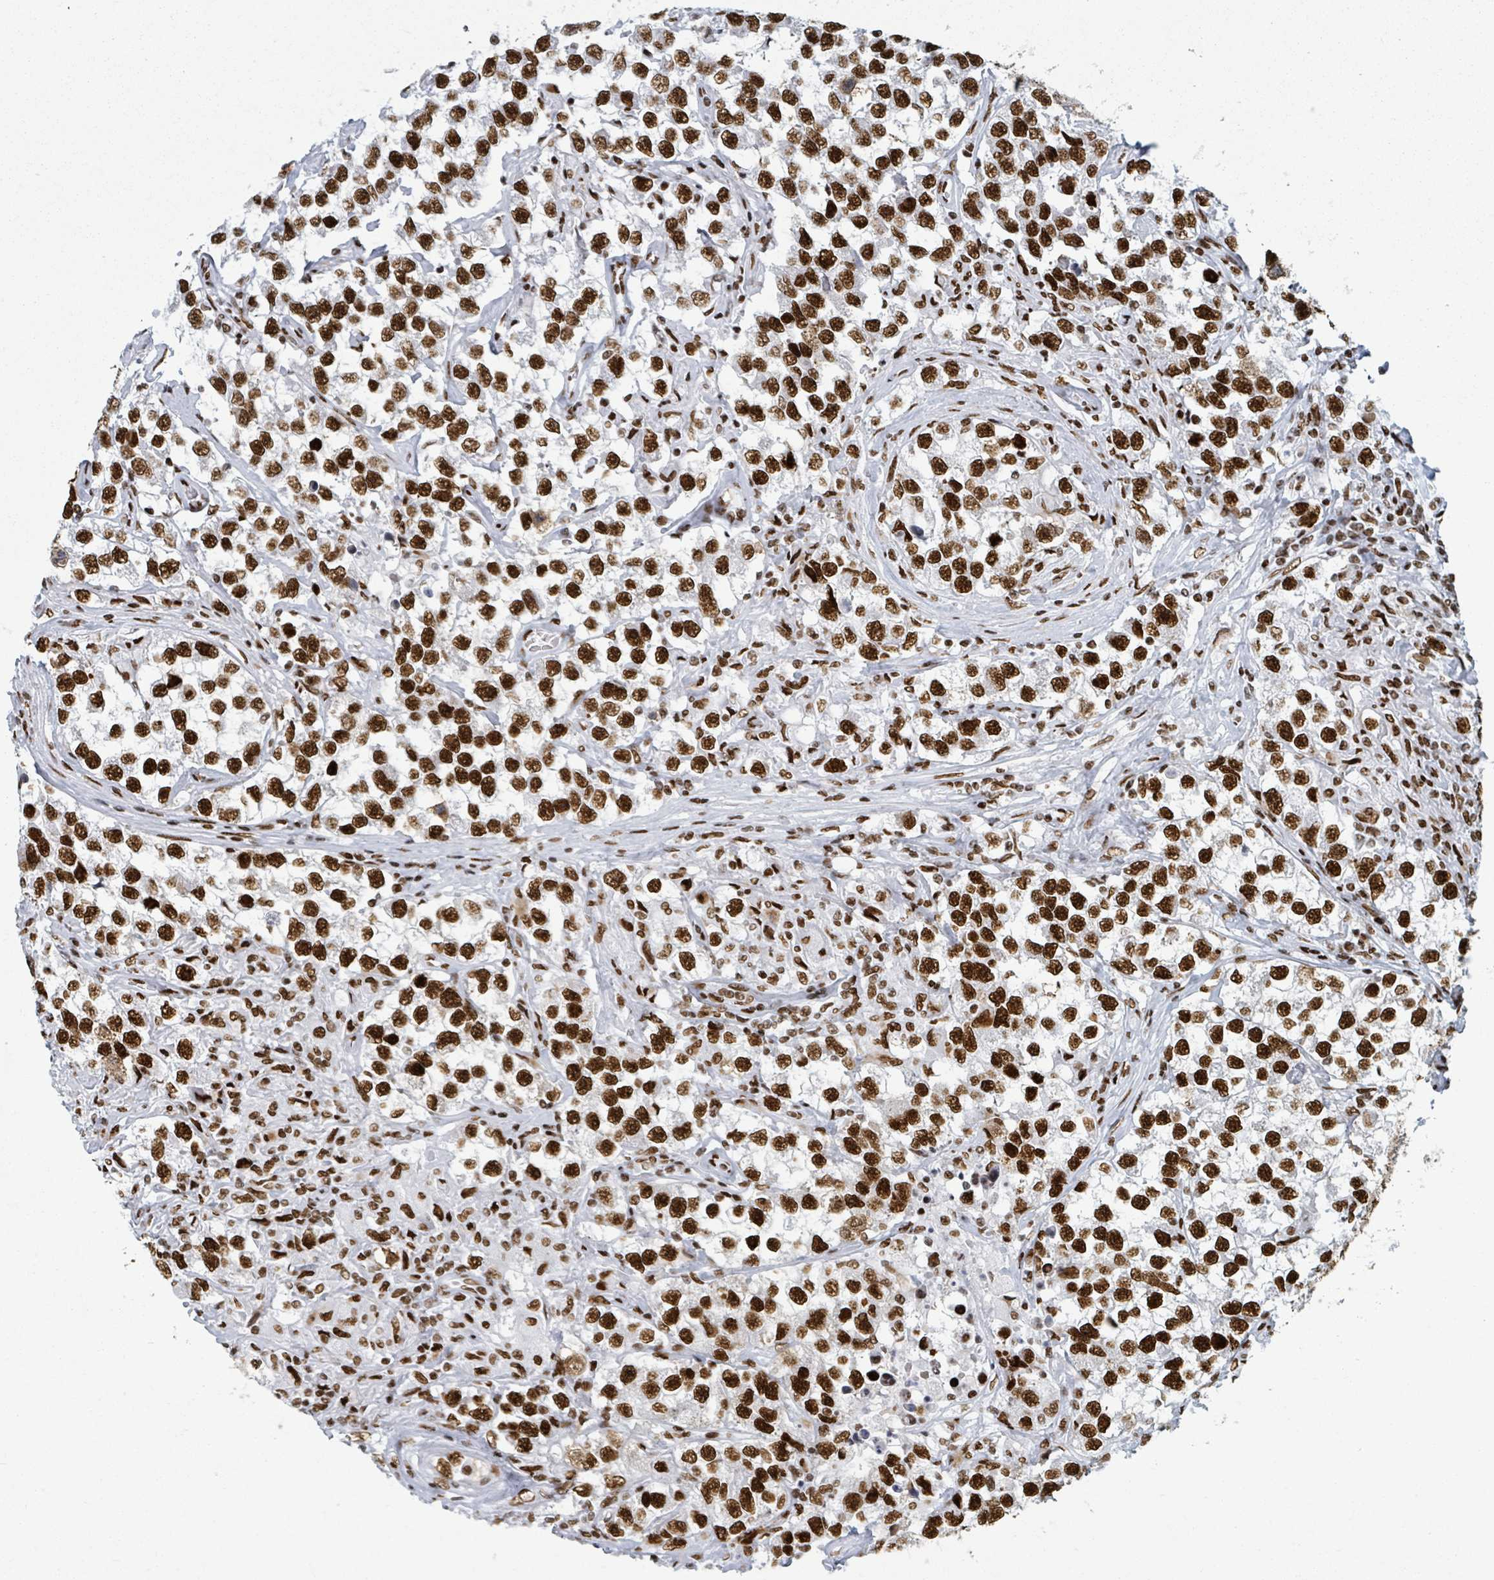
{"staining": {"intensity": "strong", "quantity": ">75%", "location": "nuclear"}, "tissue": "testis cancer", "cell_type": "Tumor cells", "image_type": "cancer", "snomed": [{"axis": "morphology", "description": "Seminoma, NOS"}, {"axis": "topography", "description": "Testis"}], "caption": "Immunohistochemical staining of human testis seminoma shows high levels of strong nuclear staining in approximately >75% of tumor cells.", "gene": "DHX16", "patient": {"sex": "male", "age": 46}}